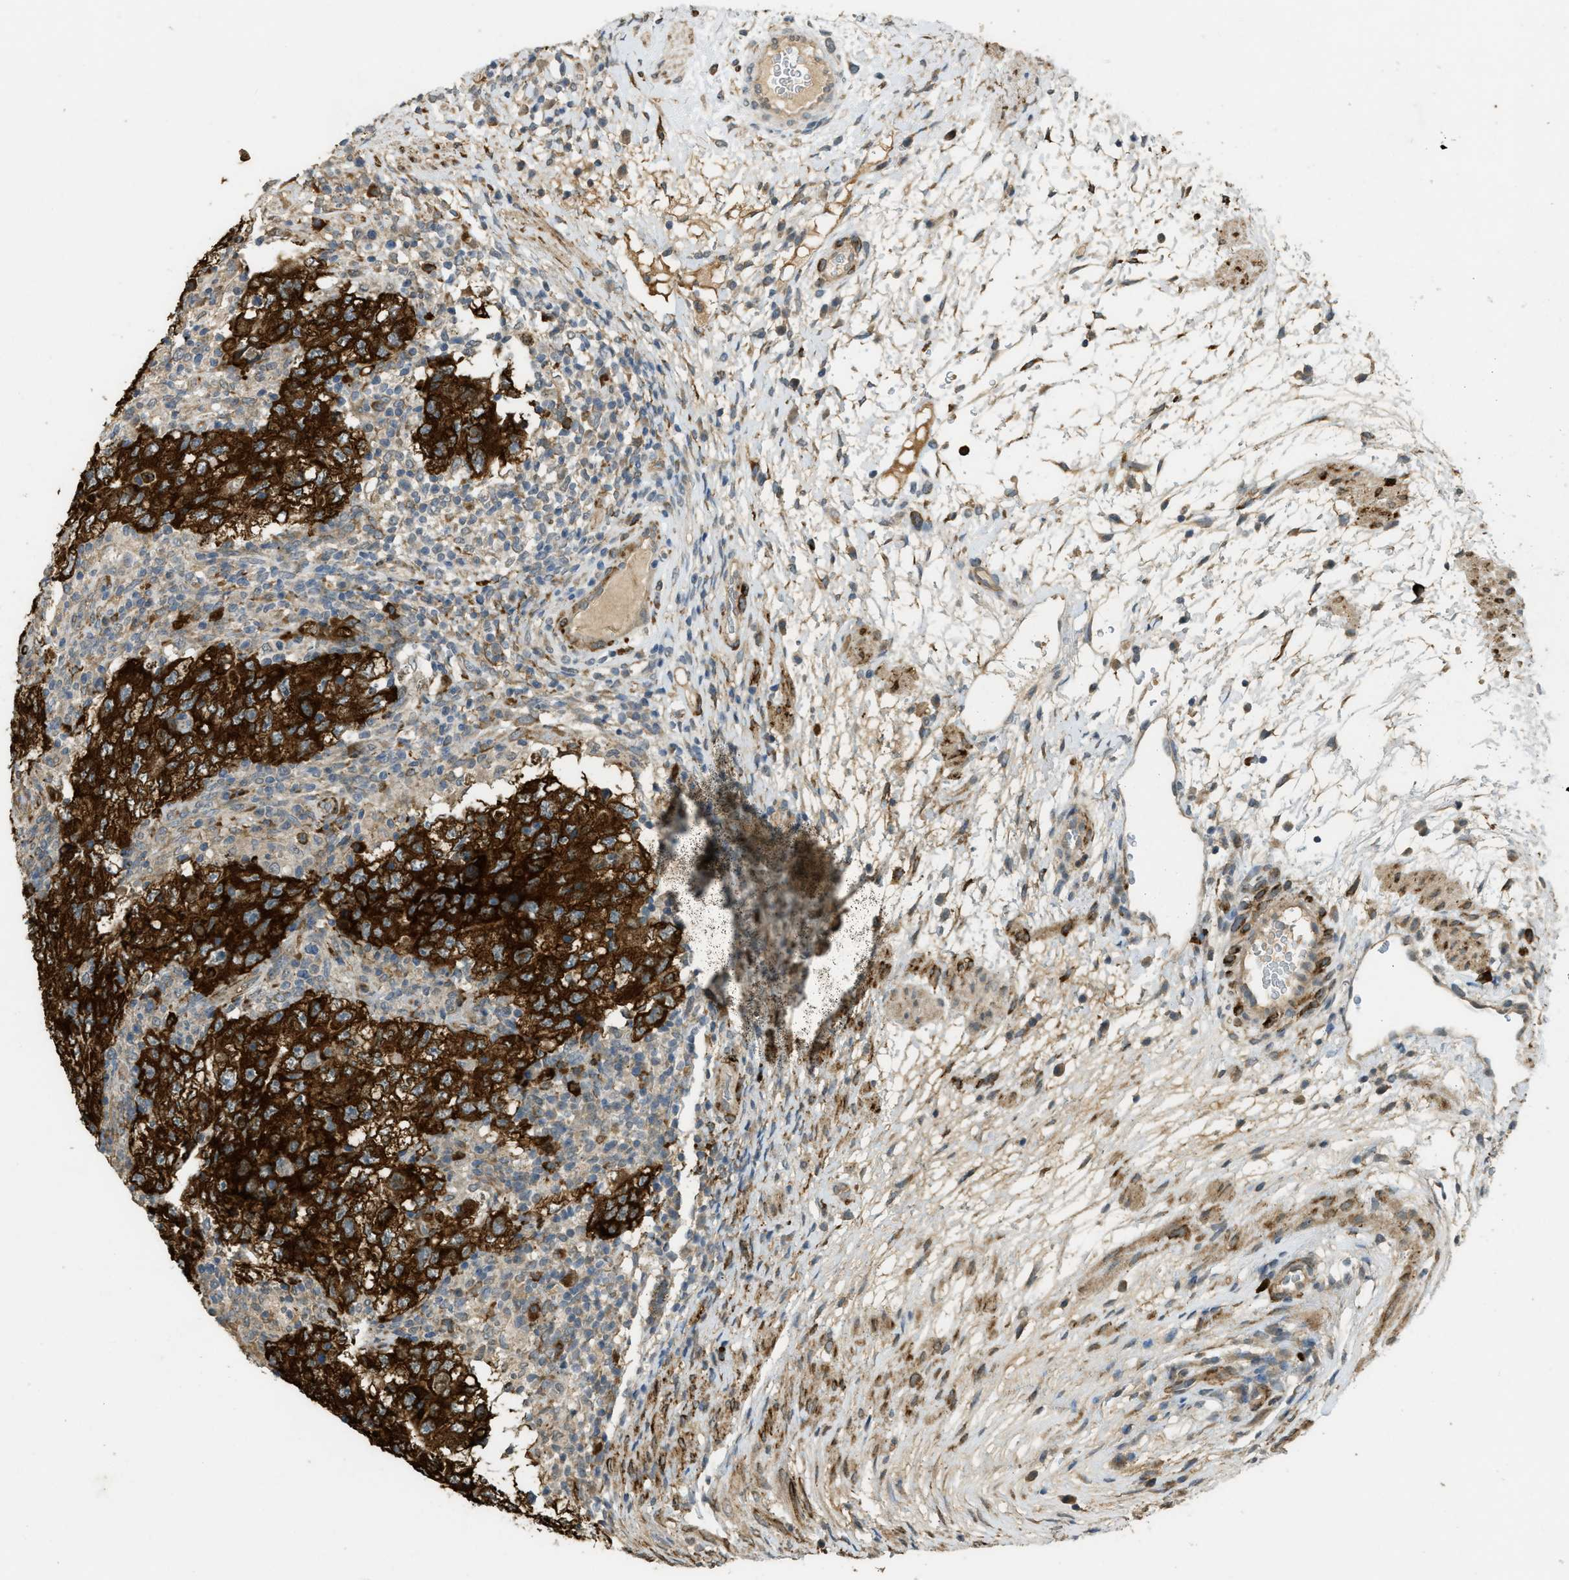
{"staining": {"intensity": "strong", "quantity": ">75%", "location": "cytoplasmic/membranous"}, "tissue": "testis cancer", "cell_type": "Tumor cells", "image_type": "cancer", "snomed": [{"axis": "morphology", "description": "Carcinoma, Embryonal, NOS"}, {"axis": "topography", "description": "Testis"}], "caption": "An immunohistochemistry histopathology image of neoplastic tissue is shown. Protein staining in brown labels strong cytoplasmic/membranous positivity in testis embryonal carcinoma within tumor cells.", "gene": "IGF2BP2", "patient": {"sex": "male", "age": 26}}